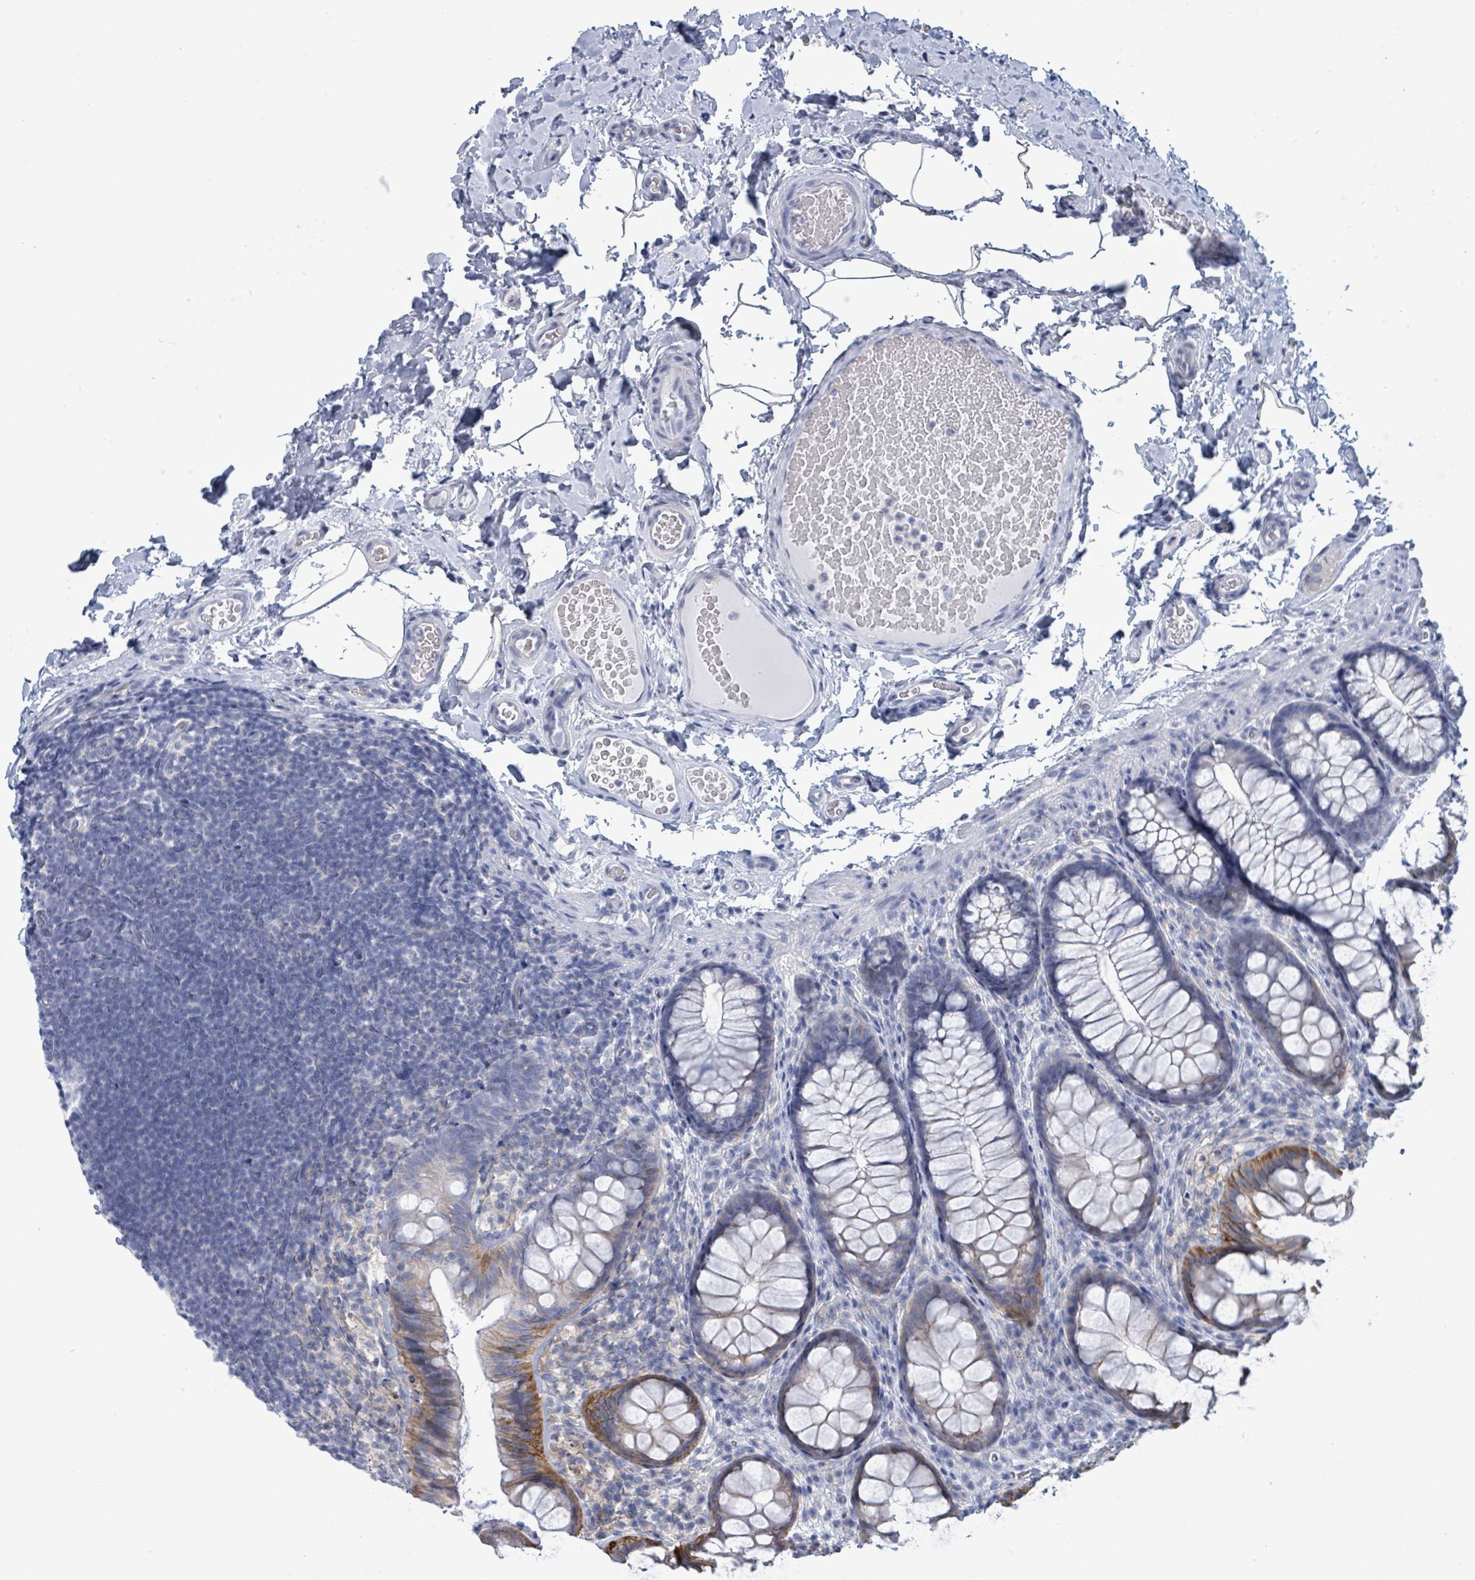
{"staining": {"intensity": "negative", "quantity": "none", "location": "none"}, "tissue": "colon", "cell_type": "Endothelial cells", "image_type": "normal", "snomed": [{"axis": "morphology", "description": "Normal tissue, NOS"}, {"axis": "topography", "description": "Colon"}], "caption": "An immunohistochemistry (IHC) image of unremarkable colon is shown. There is no staining in endothelial cells of colon. (DAB (3,3'-diaminobenzidine) immunohistochemistry (IHC) visualized using brightfield microscopy, high magnification).", "gene": "BSG", "patient": {"sex": "male", "age": 46}}